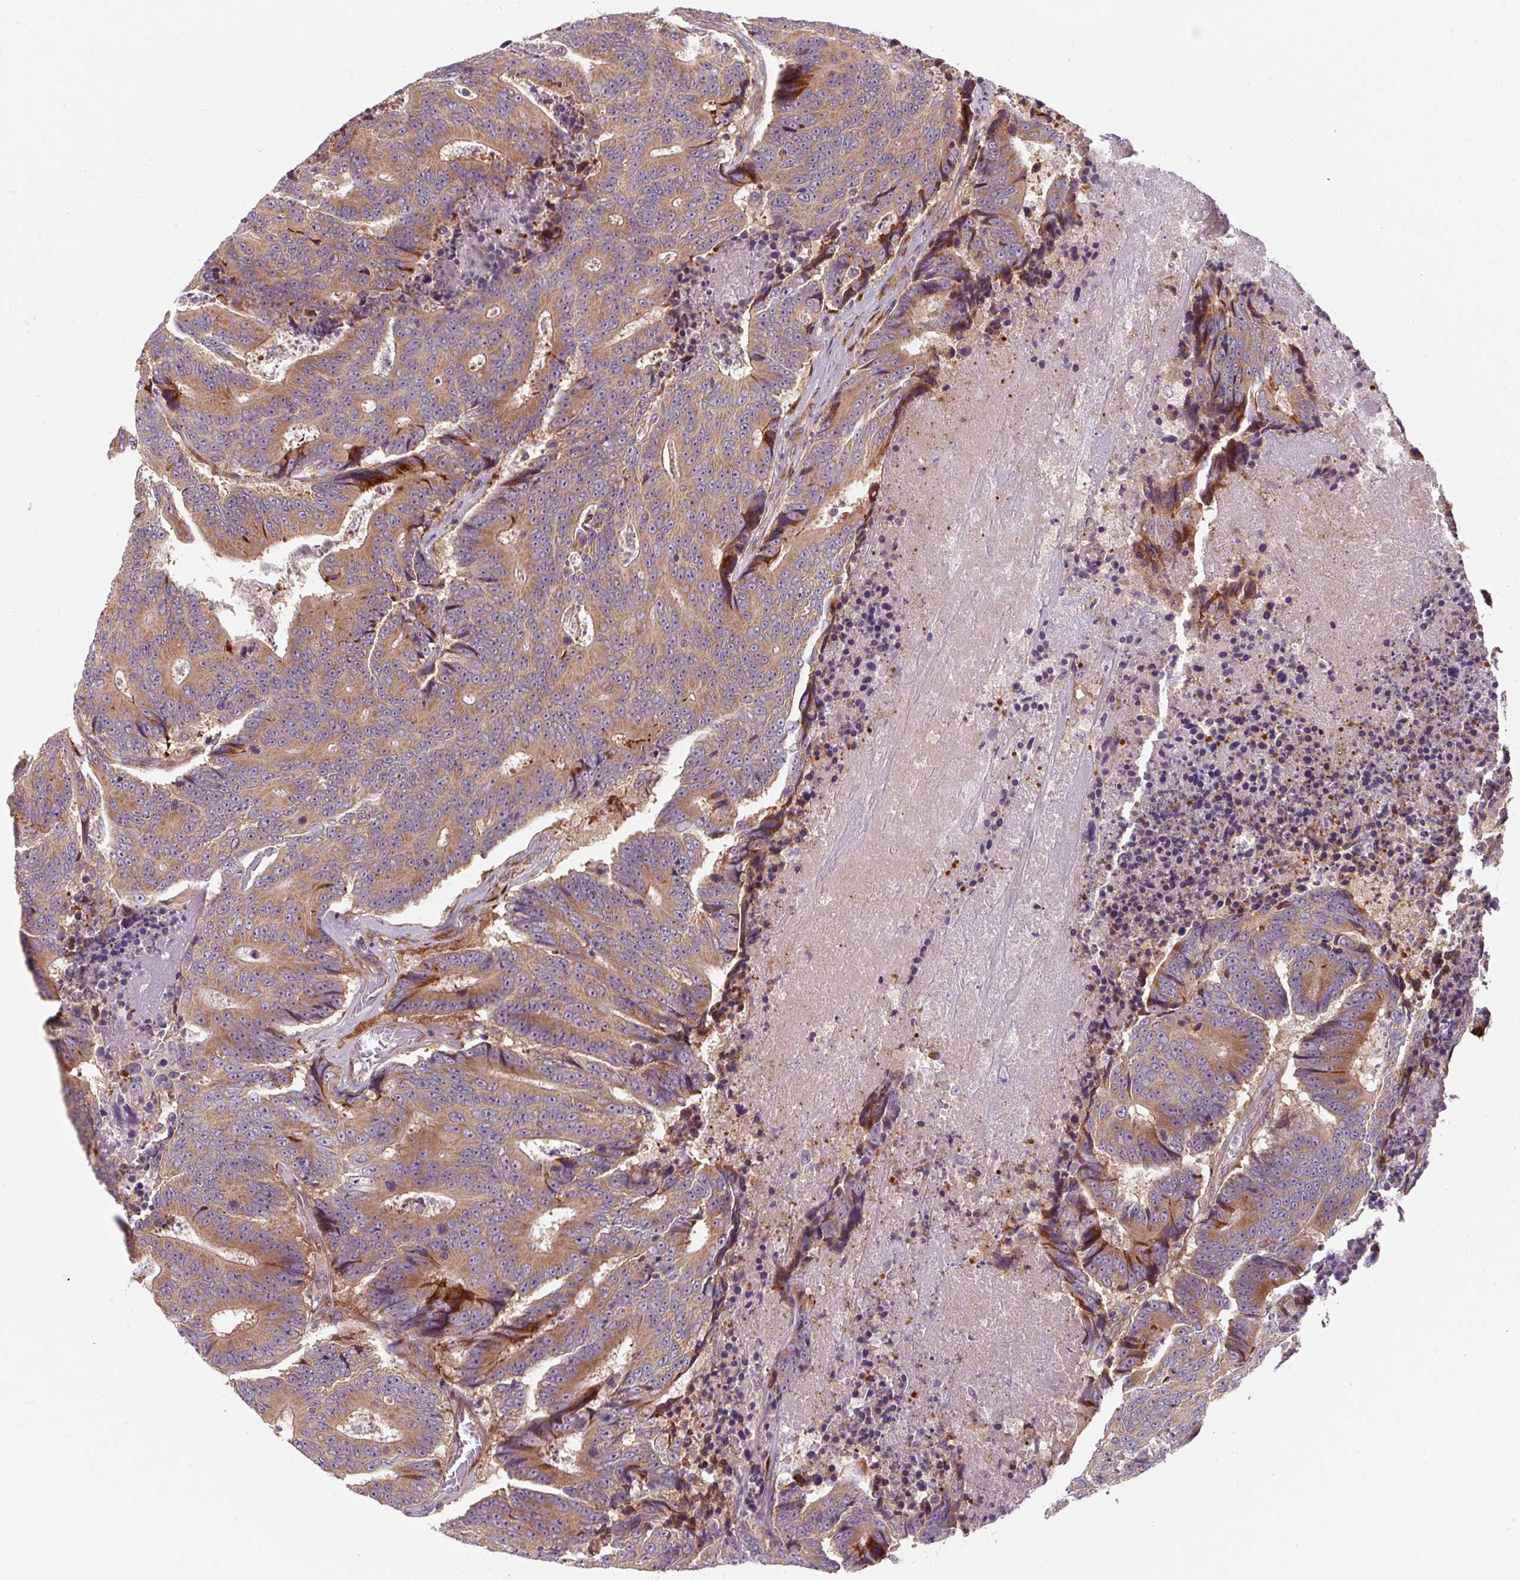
{"staining": {"intensity": "moderate", "quantity": ">75%", "location": "cytoplasmic/membranous"}, "tissue": "colorectal cancer", "cell_type": "Tumor cells", "image_type": "cancer", "snomed": [{"axis": "morphology", "description": "Adenocarcinoma, NOS"}, {"axis": "topography", "description": "Colon"}], "caption": "Protein staining shows moderate cytoplasmic/membranous expression in about >75% of tumor cells in colorectal cancer. (DAB IHC with brightfield microscopy, high magnification).", "gene": "PRSS48", "patient": {"sex": "male", "age": 83}}